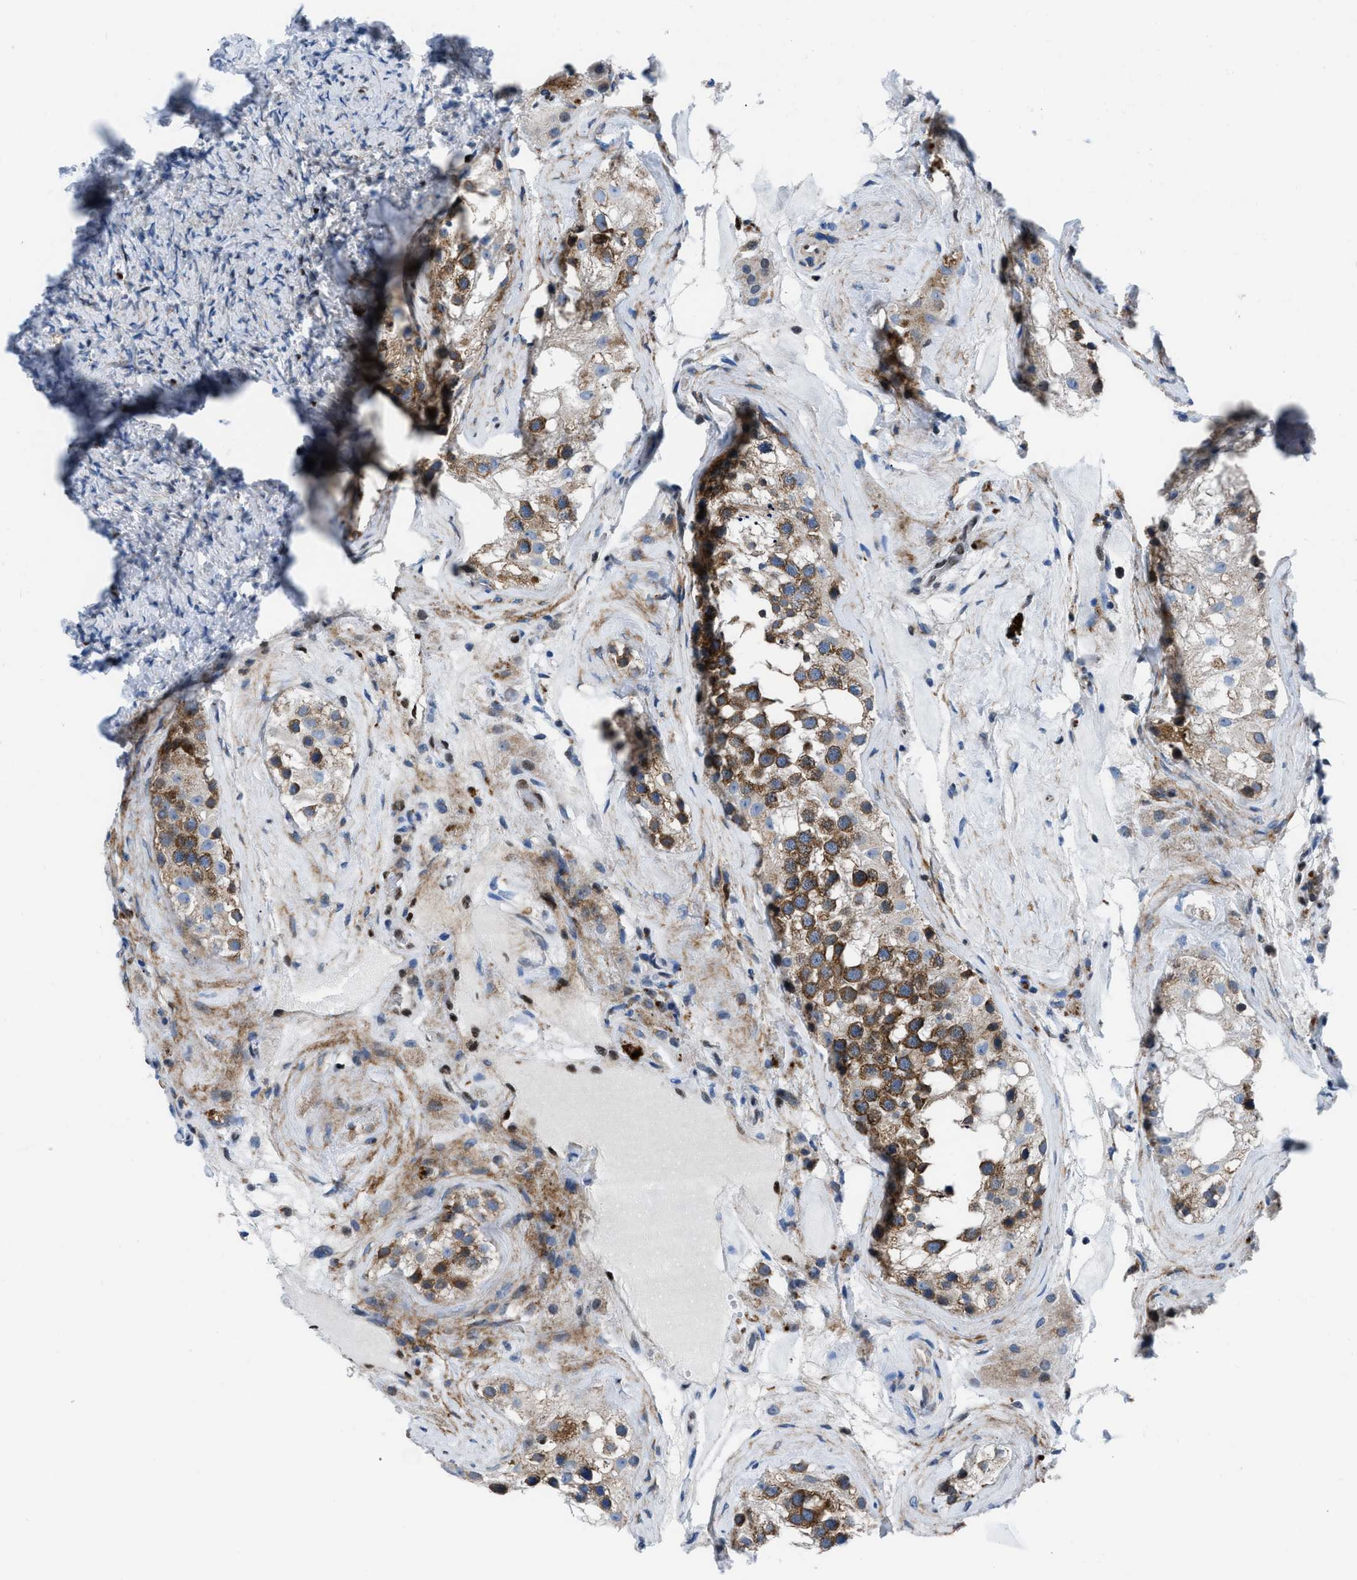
{"staining": {"intensity": "moderate", "quantity": ">75%", "location": "cytoplasmic/membranous"}, "tissue": "testis", "cell_type": "Cells in seminiferous ducts", "image_type": "normal", "snomed": [{"axis": "morphology", "description": "Normal tissue, NOS"}, {"axis": "morphology", "description": "Seminoma, NOS"}, {"axis": "topography", "description": "Testis"}], "caption": "Immunohistochemistry micrograph of normal testis: testis stained using immunohistochemistry displays medium levels of moderate protein expression localized specifically in the cytoplasmic/membranous of cells in seminiferous ducts, appearing as a cytoplasmic/membranous brown color.", "gene": "LMO2", "patient": {"sex": "male", "age": 71}}